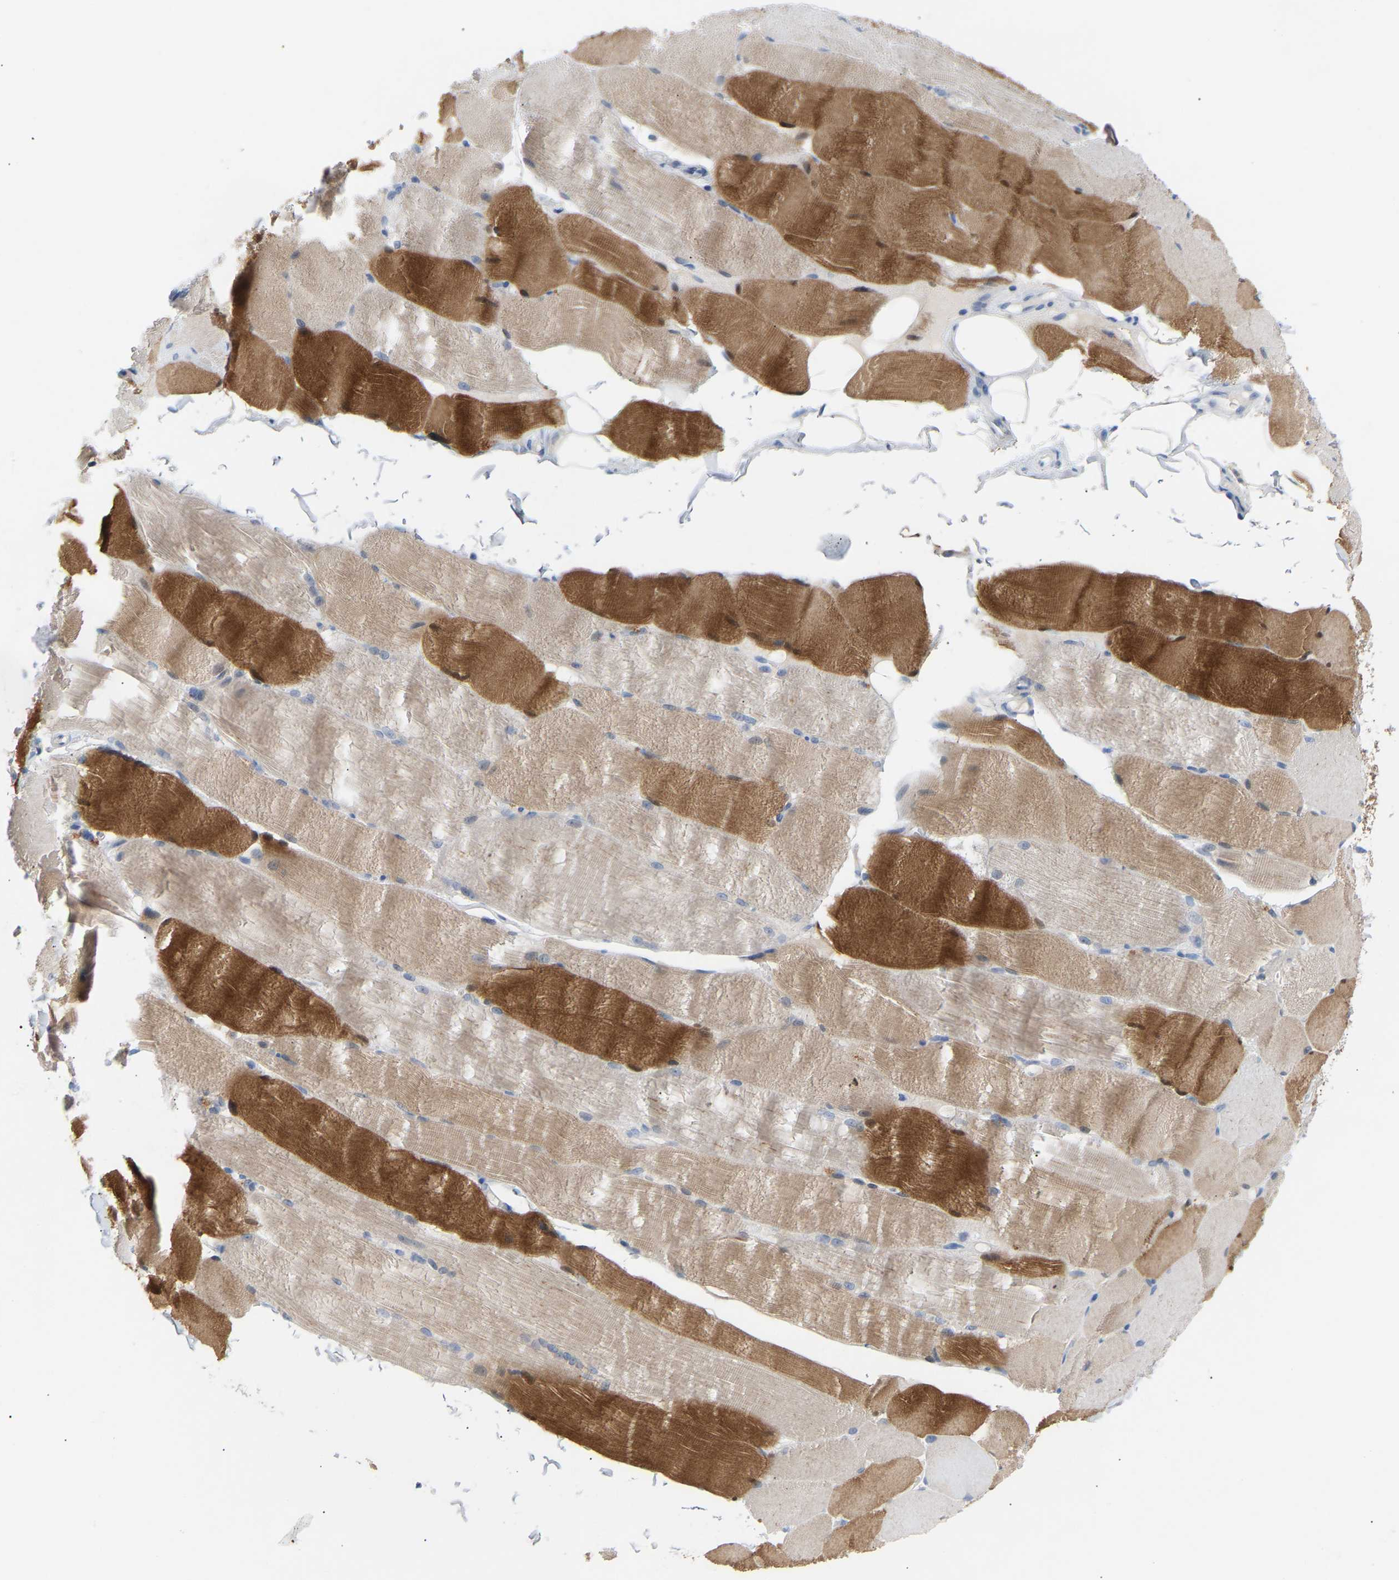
{"staining": {"intensity": "moderate", "quantity": "25%-75%", "location": "cytoplasmic/membranous"}, "tissue": "skeletal muscle", "cell_type": "Myocytes", "image_type": "normal", "snomed": [{"axis": "morphology", "description": "Normal tissue, NOS"}, {"axis": "topography", "description": "Skin"}, {"axis": "topography", "description": "Skeletal muscle"}], "caption": "A brown stain highlights moderate cytoplasmic/membranous expression of a protein in myocytes of unremarkable human skeletal muscle. The staining was performed using DAB (3,3'-diaminobenzidine) to visualize the protein expression in brown, while the nuclei were stained in blue with hematoxylin (Magnification: 20x).", "gene": "PEX1", "patient": {"sex": "male", "age": 83}}